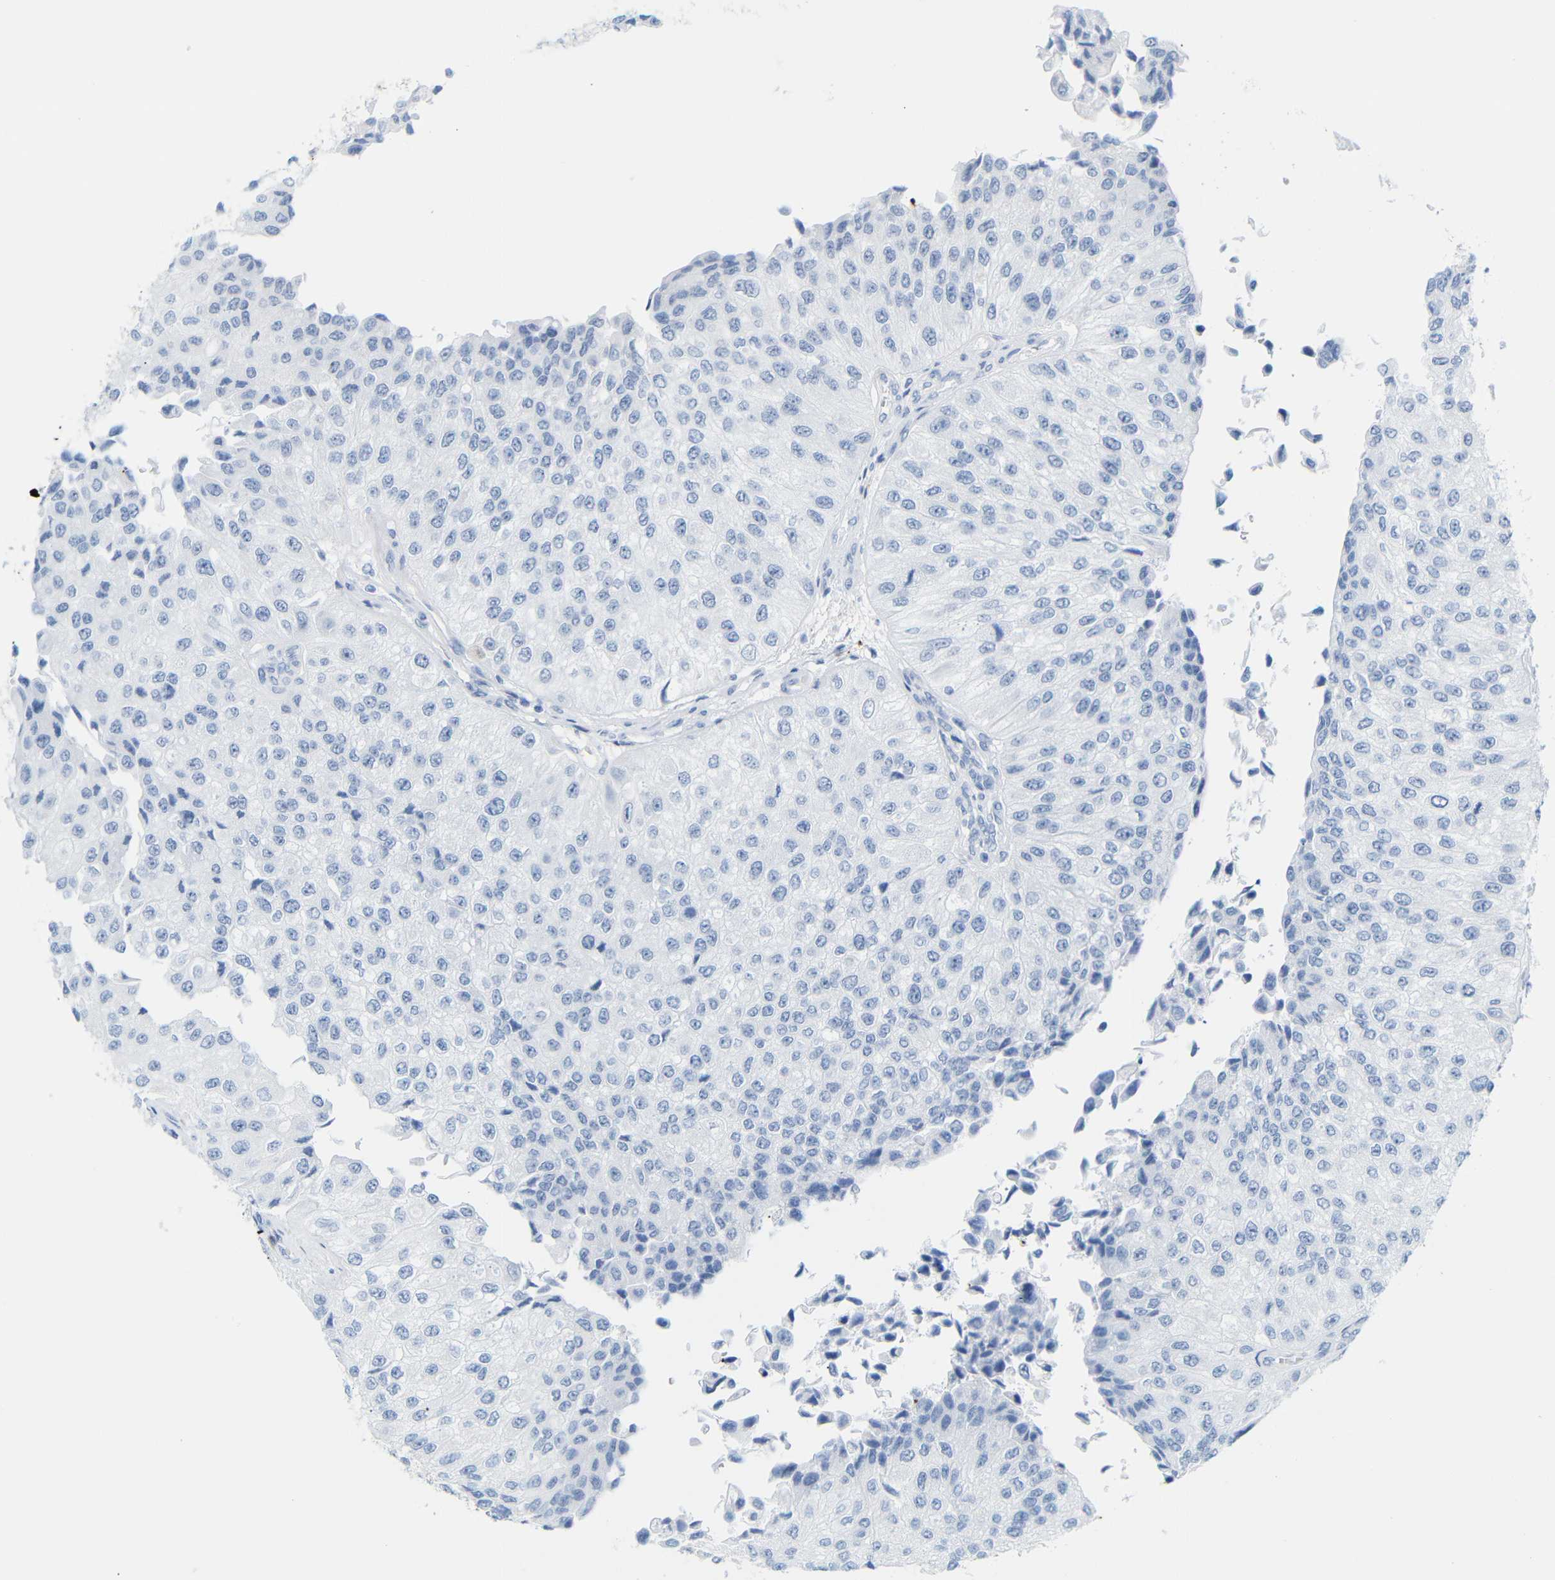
{"staining": {"intensity": "negative", "quantity": "none", "location": "none"}, "tissue": "urothelial cancer", "cell_type": "Tumor cells", "image_type": "cancer", "snomed": [{"axis": "morphology", "description": "Urothelial carcinoma, High grade"}, {"axis": "topography", "description": "Kidney"}, {"axis": "topography", "description": "Urinary bladder"}], "caption": "This is a histopathology image of IHC staining of urothelial carcinoma (high-grade), which shows no staining in tumor cells.", "gene": "MT1A", "patient": {"sex": "male", "age": 77}}